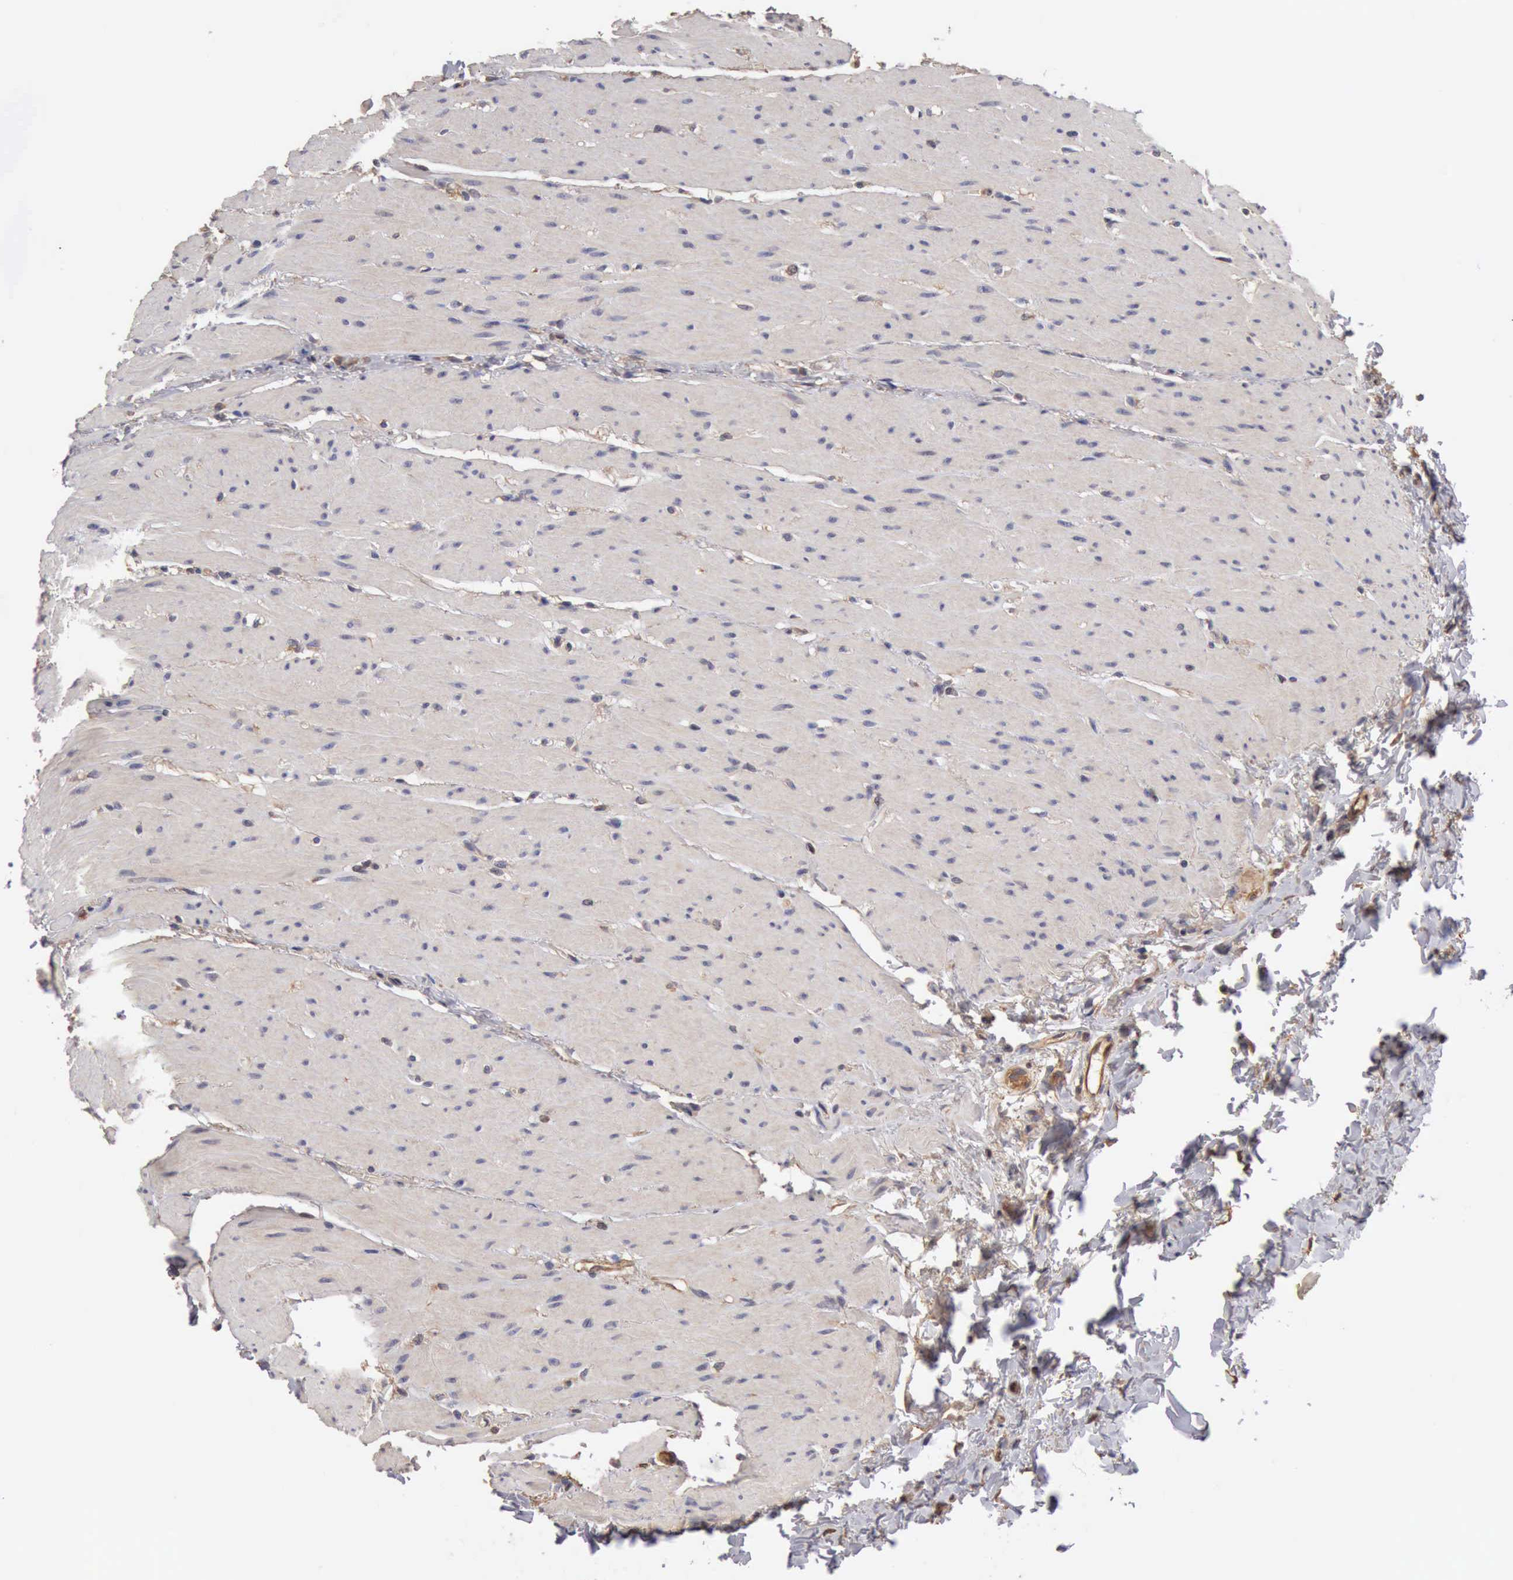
{"staining": {"intensity": "negative", "quantity": "none", "location": "none"}, "tissue": "rectum", "cell_type": "Glandular cells", "image_type": "normal", "snomed": [{"axis": "morphology", "description": "Normal tissue, NOS"}, {"axis": "topography", "description": "Rectum"}], "caption": "Immunohistochemistry of normal rectum reveals no expression in glandular cells.", "gene": "BMX", "patient": {"sex": "male", "age": 86}}